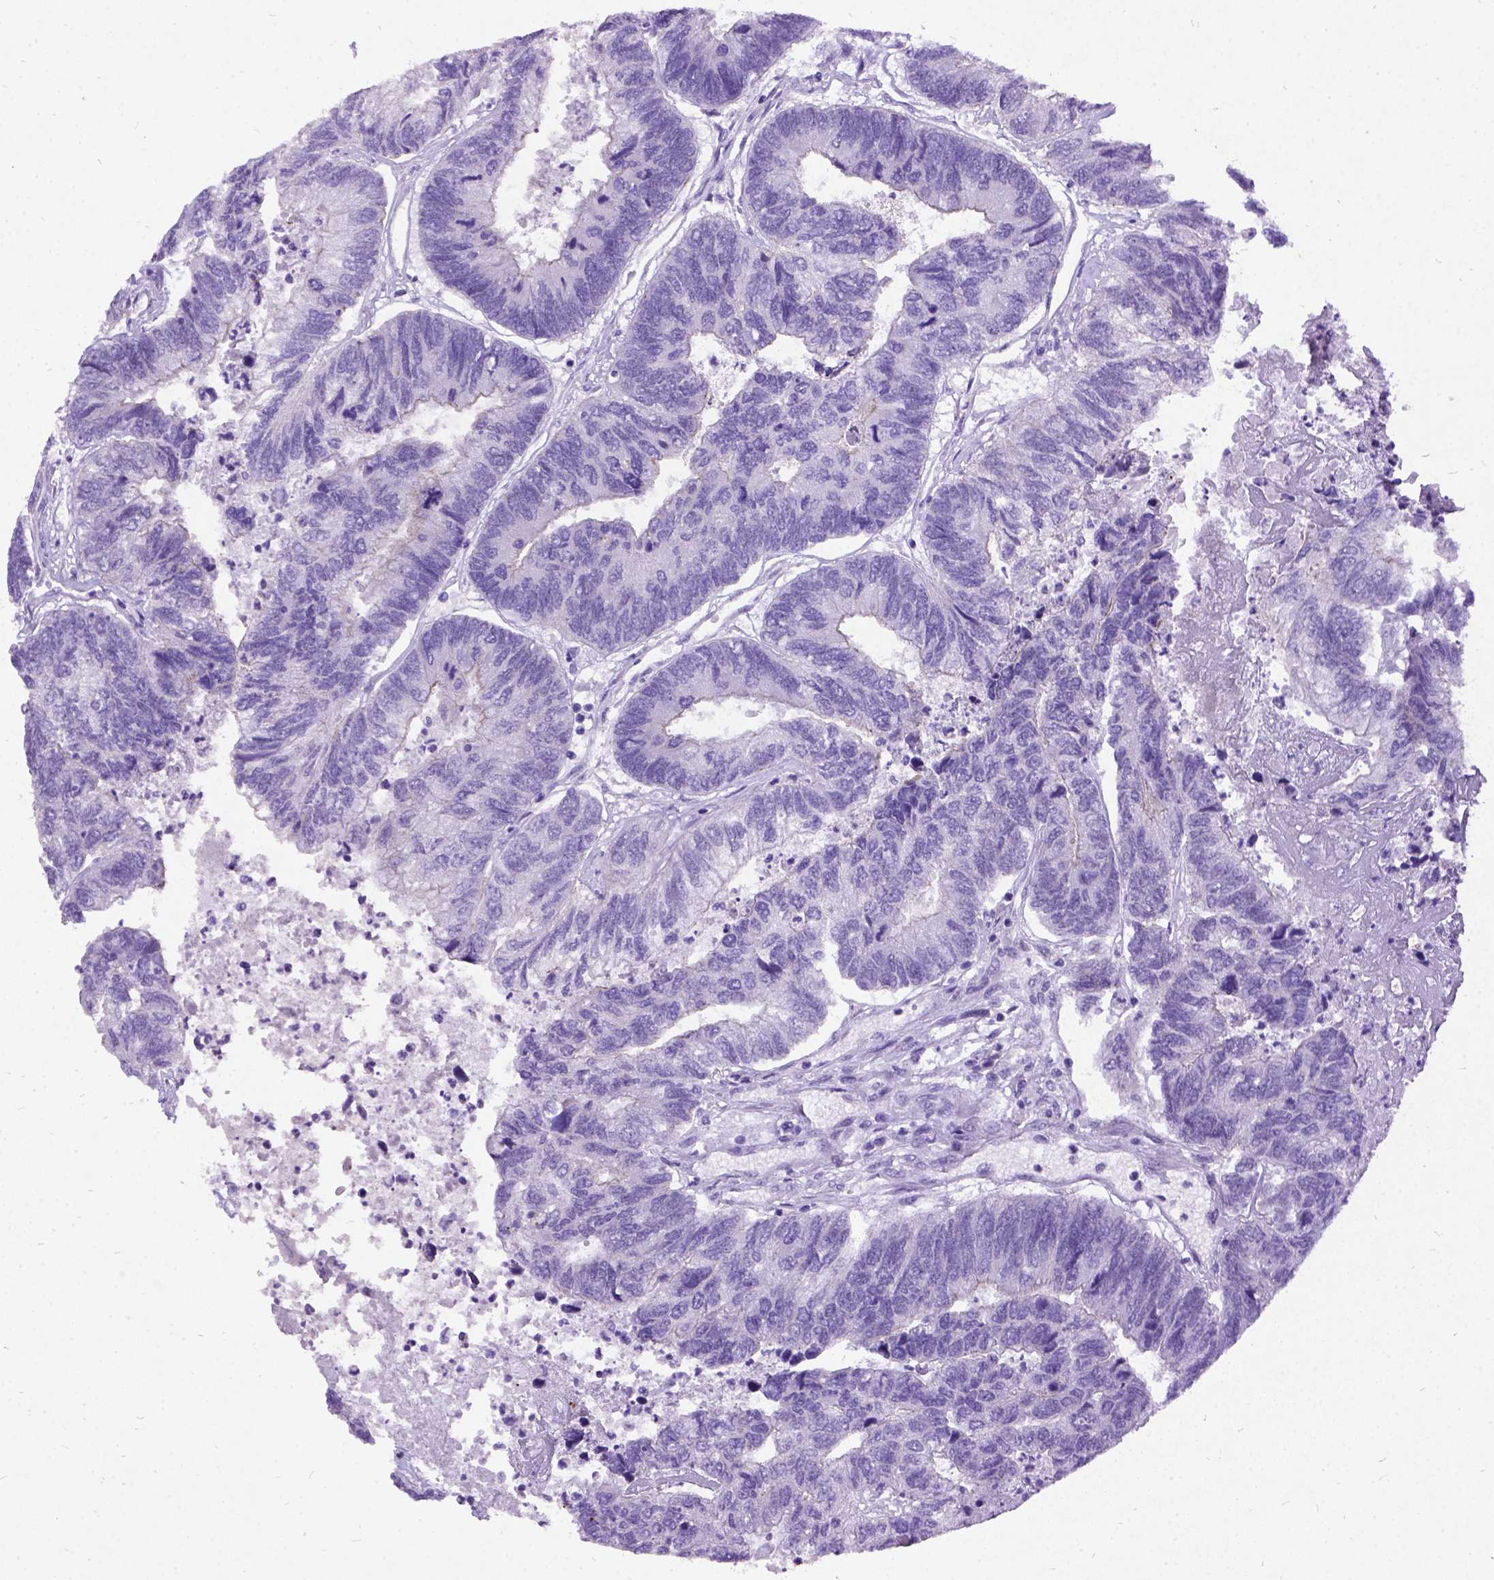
{"staining": {"intensity": "negative", "quantity": "none", "location": "none"}, "tissue": "colorectal cancer", "cell_type": "Tumor cells", "image_type": "cancer", "snomed": [{"axis": "morphology", "description": "Adenocarcinoma, NOS"}, {"axis": "topography", "description": "Colon"}], "caption": "This is an immunohistochemistry photomicrograph of human adenocarcinoma (colorectal). There is no positivity in tumor cells.", "gene": "NEUROD4", "patient": {"sex": "female", "age": 67}}